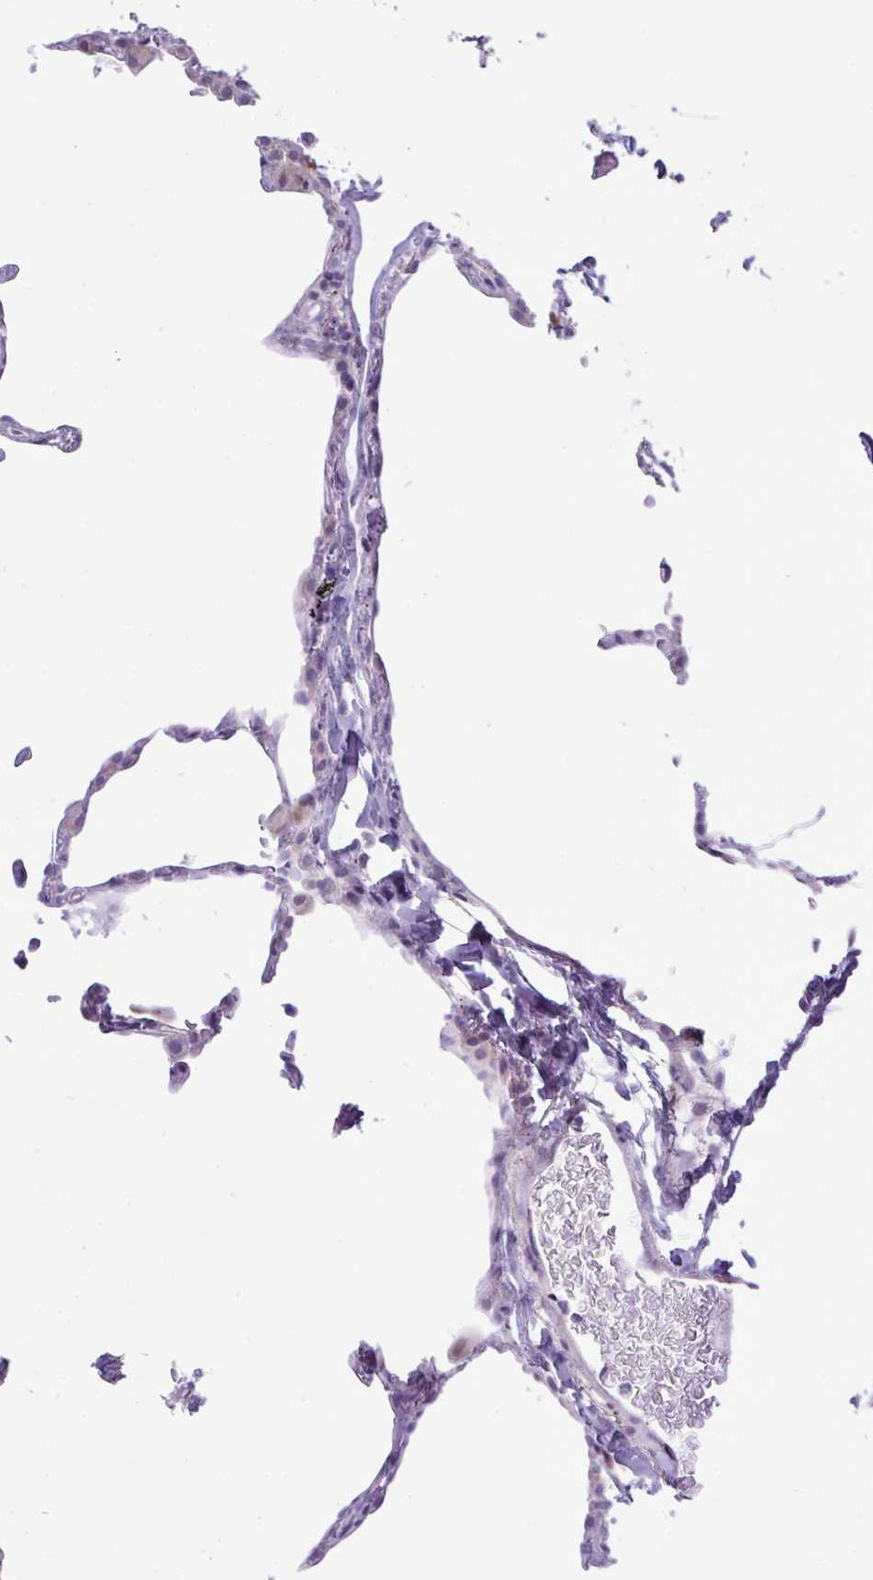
{"staining": {"intensity": "negative", "quantity": "none", "location": "none"}, "tissue": "lung", "cell_type": "Alveolar cells", "image_type": "normal", "snomed": [{"axis": "morphology", "description": "Normal tissue, NOS"}, {"axis": "topography", "description": "Lung"}], "caption": "The micrograph shows no staining of alveolar cells in unremarkable lung. Brightfield microscopy of IHC stained with DAB (3,3'-diaminobenzidine) (brown) and hematoxylin (blue), captured at high magnification.", "gene": "SPAG1", "patient": {"sex": "female", "age": 57}}